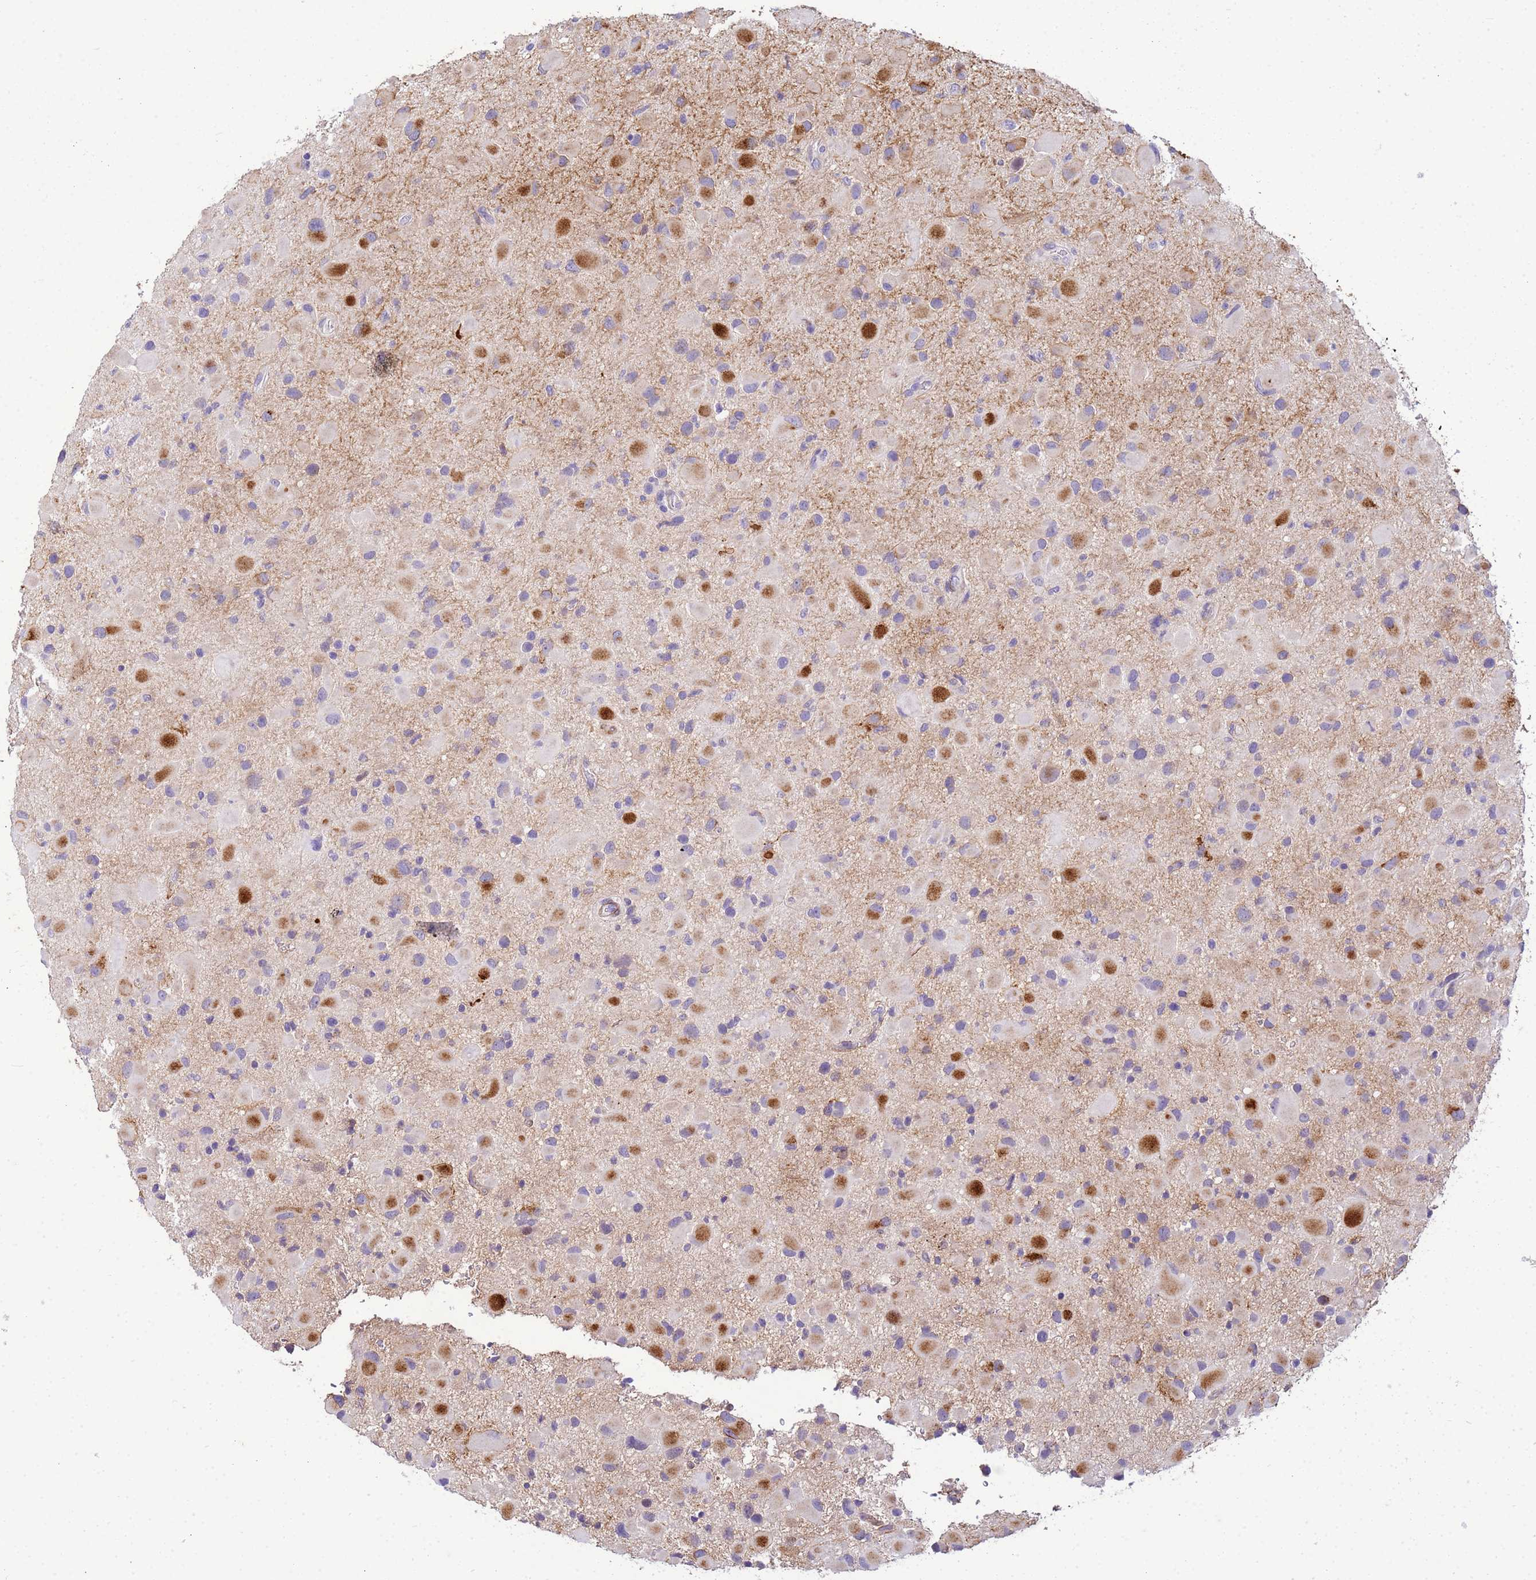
{"staining": {"intensity": "weak", "quantity": "25%-75%", "location": "cytoplasmic/membranous"}, "tissue": "glioma", "cell_type": "Tumor cells", "image_type": "cancer", "snomed": [{"axis": "morphology", "description": "Glioma, malignant, Low grade"}, {"axis": "topography", "description": "Brain"}], "caption": "This is a photomicrograph of immunohistochemistry staining of glioma, which shows weak positivity in the cytoplasmic/membranous of tumor cells.", "gene": "P2RX7", "patient": {"sex": "female", "age": 32}}